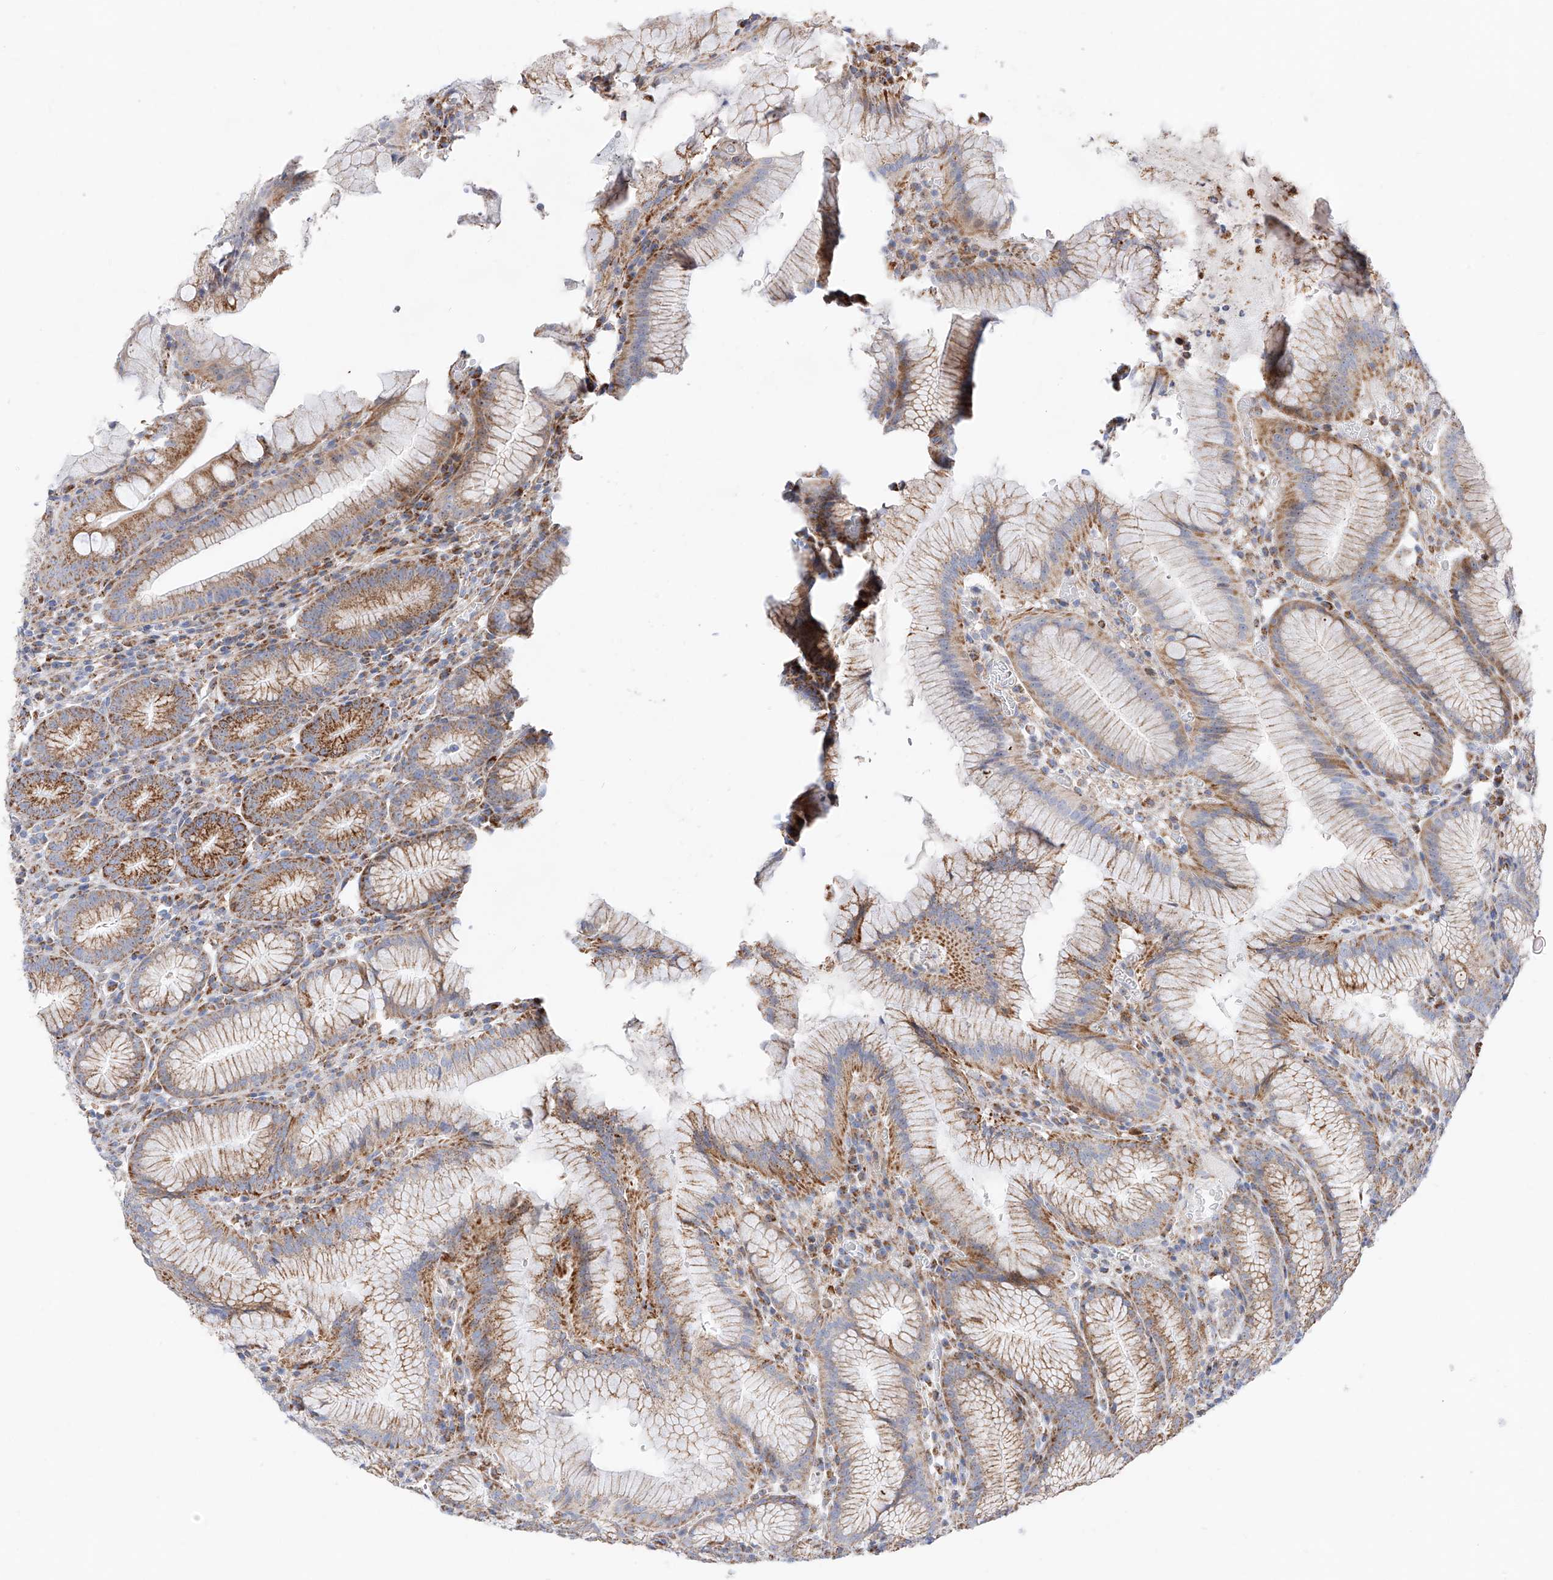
{"staining": {"intensity": "strong", "quantity": ">75%", "location": "cytoplasmic/membranous"}, "tissue": "stomach", "cell_type": "Glandular cells", "image_type": "normal", "snomed": [{"axis": "morphology", "description": "Normal tissue, NOS"}, {"axis": "topography", "description": "Stomach"}], "caption": "Immunohistochemical staining of normal stomach demonstrates high levels of strong cytoplasmic/membranous expression in approximately >75% of glandular cells. (DAB IHC, brown staining for protein, blue staining for nuclei).", "gene": "CST9", "patient": {"sex": "male", "age": 55}}